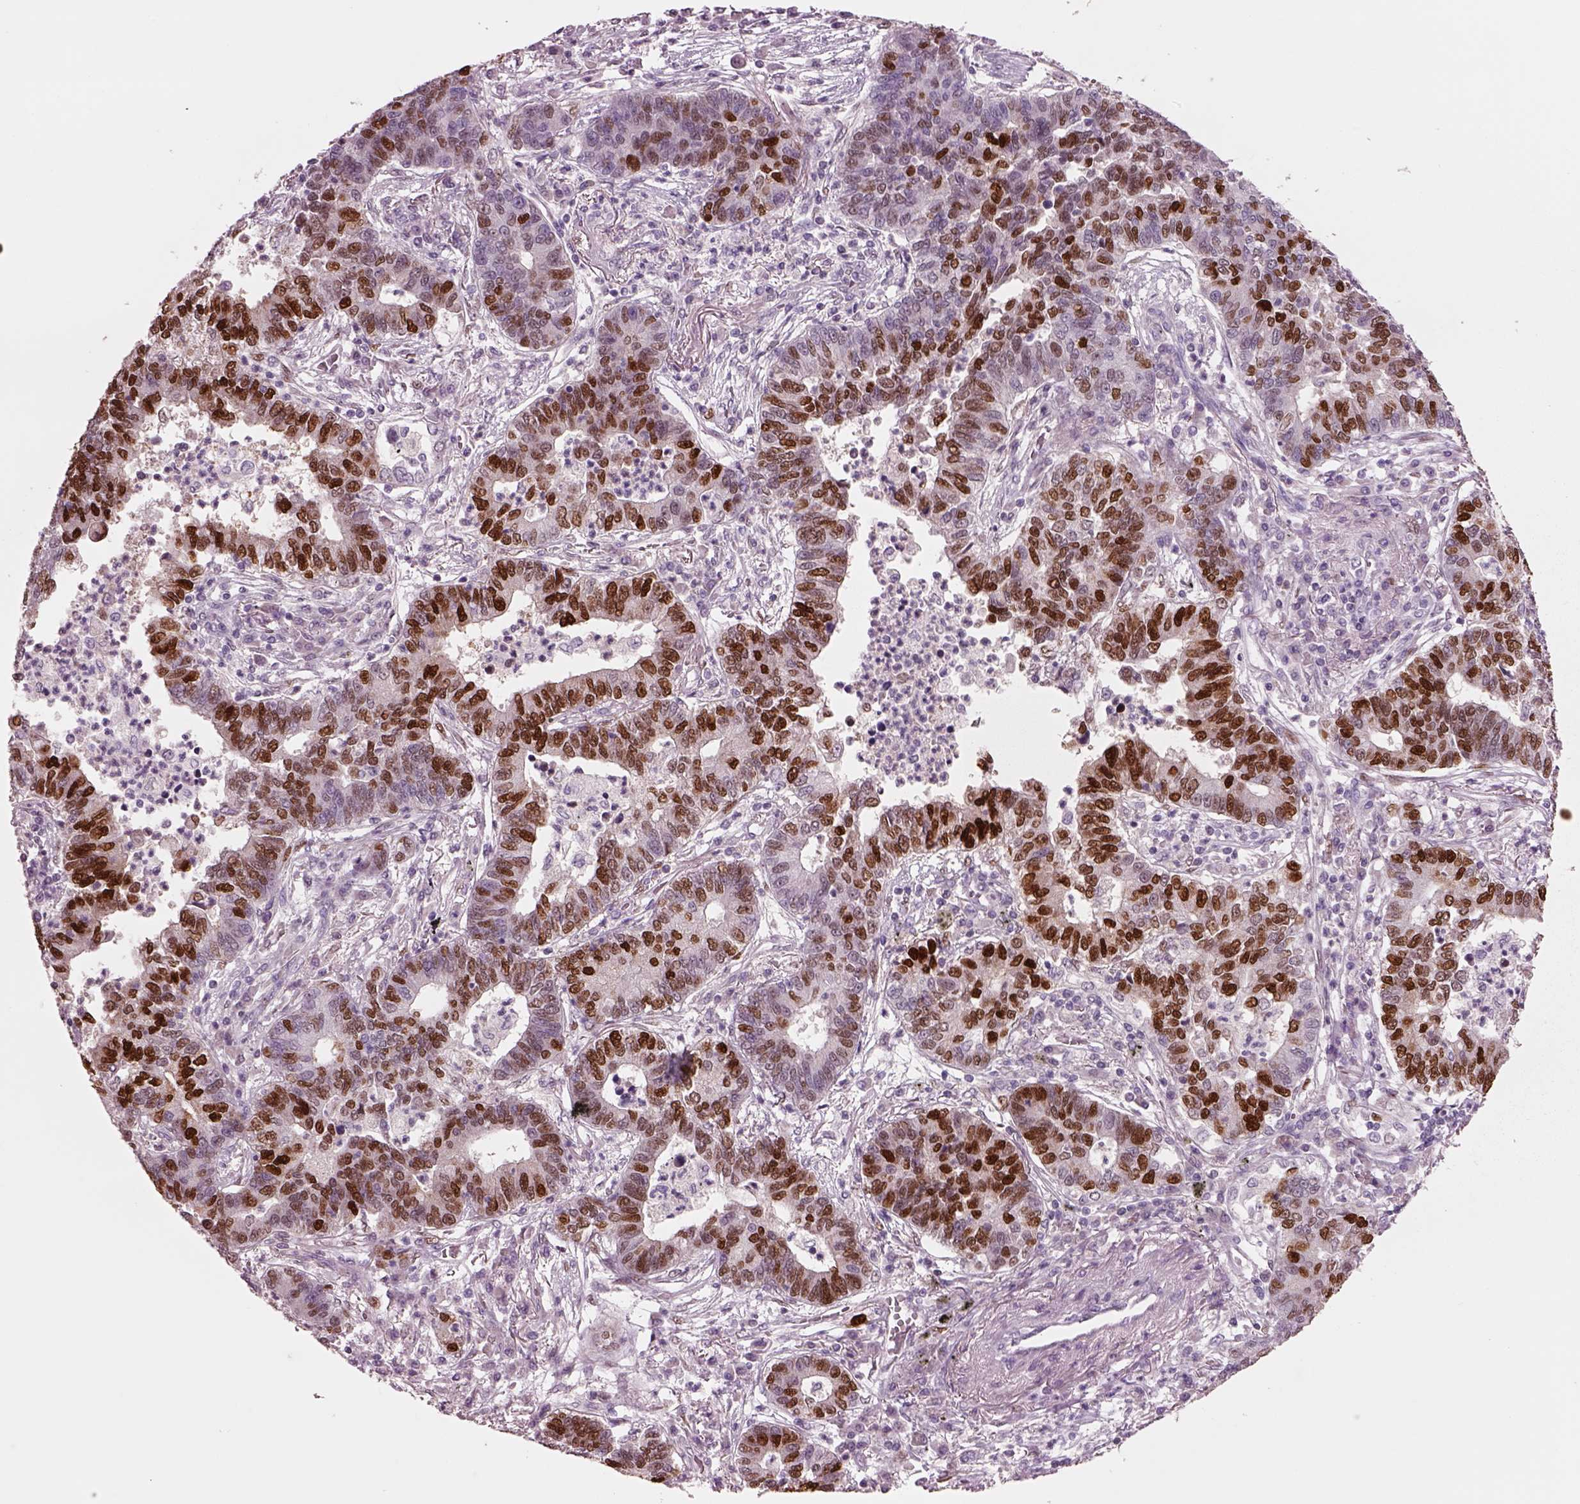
{"staining": {"intensity": "strong", "quantity": "25%-75%", "location": "nuclear"}, "tissue": "lung cancer", "cell_type": "Tumor cells", "image_type": "cancer", "snomed": [{"axis": "morphology", "description": "Adenocarcinoma, NOS"}, {"axis": "topography", "description": "Lung"}], "caption": "A brown stain shows strong nuclear expression of a protein in human lung cancer (adenocarcinoma) tumor cells.", "gene": "SOX9", "patient": {"sex": "female", "age": 57}}